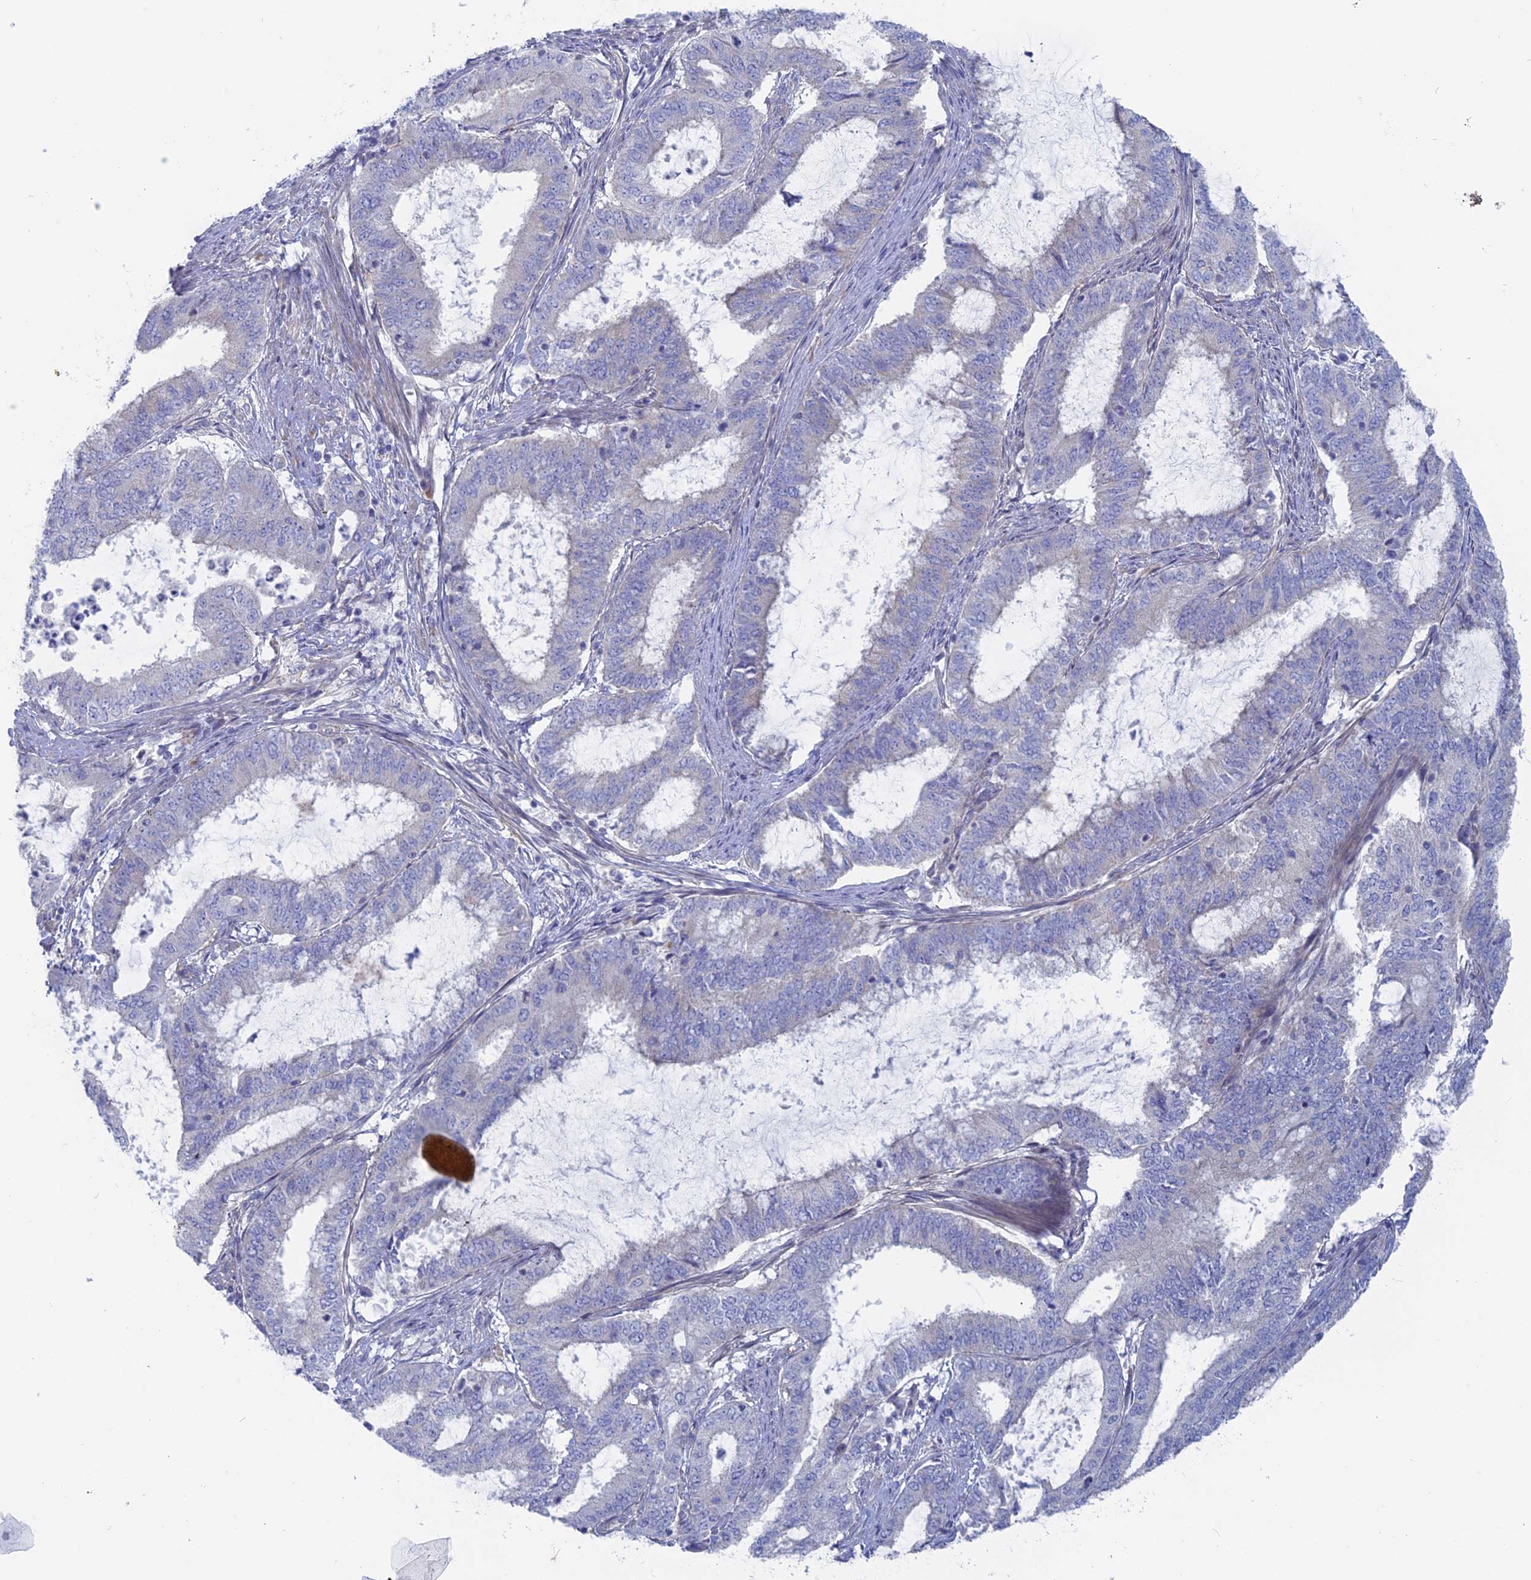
{"staining": {"intensity": "negative", "quantity": "none", "location": "none"}, "tissue": "endometrial cancer", "cell_type": "Tumor cells", "image_type": "cancer", "snomed": [{"axis": "morphology", "description": "Adenocarcinoma, NOS"}, {"axis": "topography", "description": "Endometrium"}], "caption": "Human endometrial adenocarcinoma stained for a protein using immunohistochemistry (IHC) shows no staining in tumor cells.", "gene": "TBC1D30", "patient": {"sex": "female", "age": 51}}